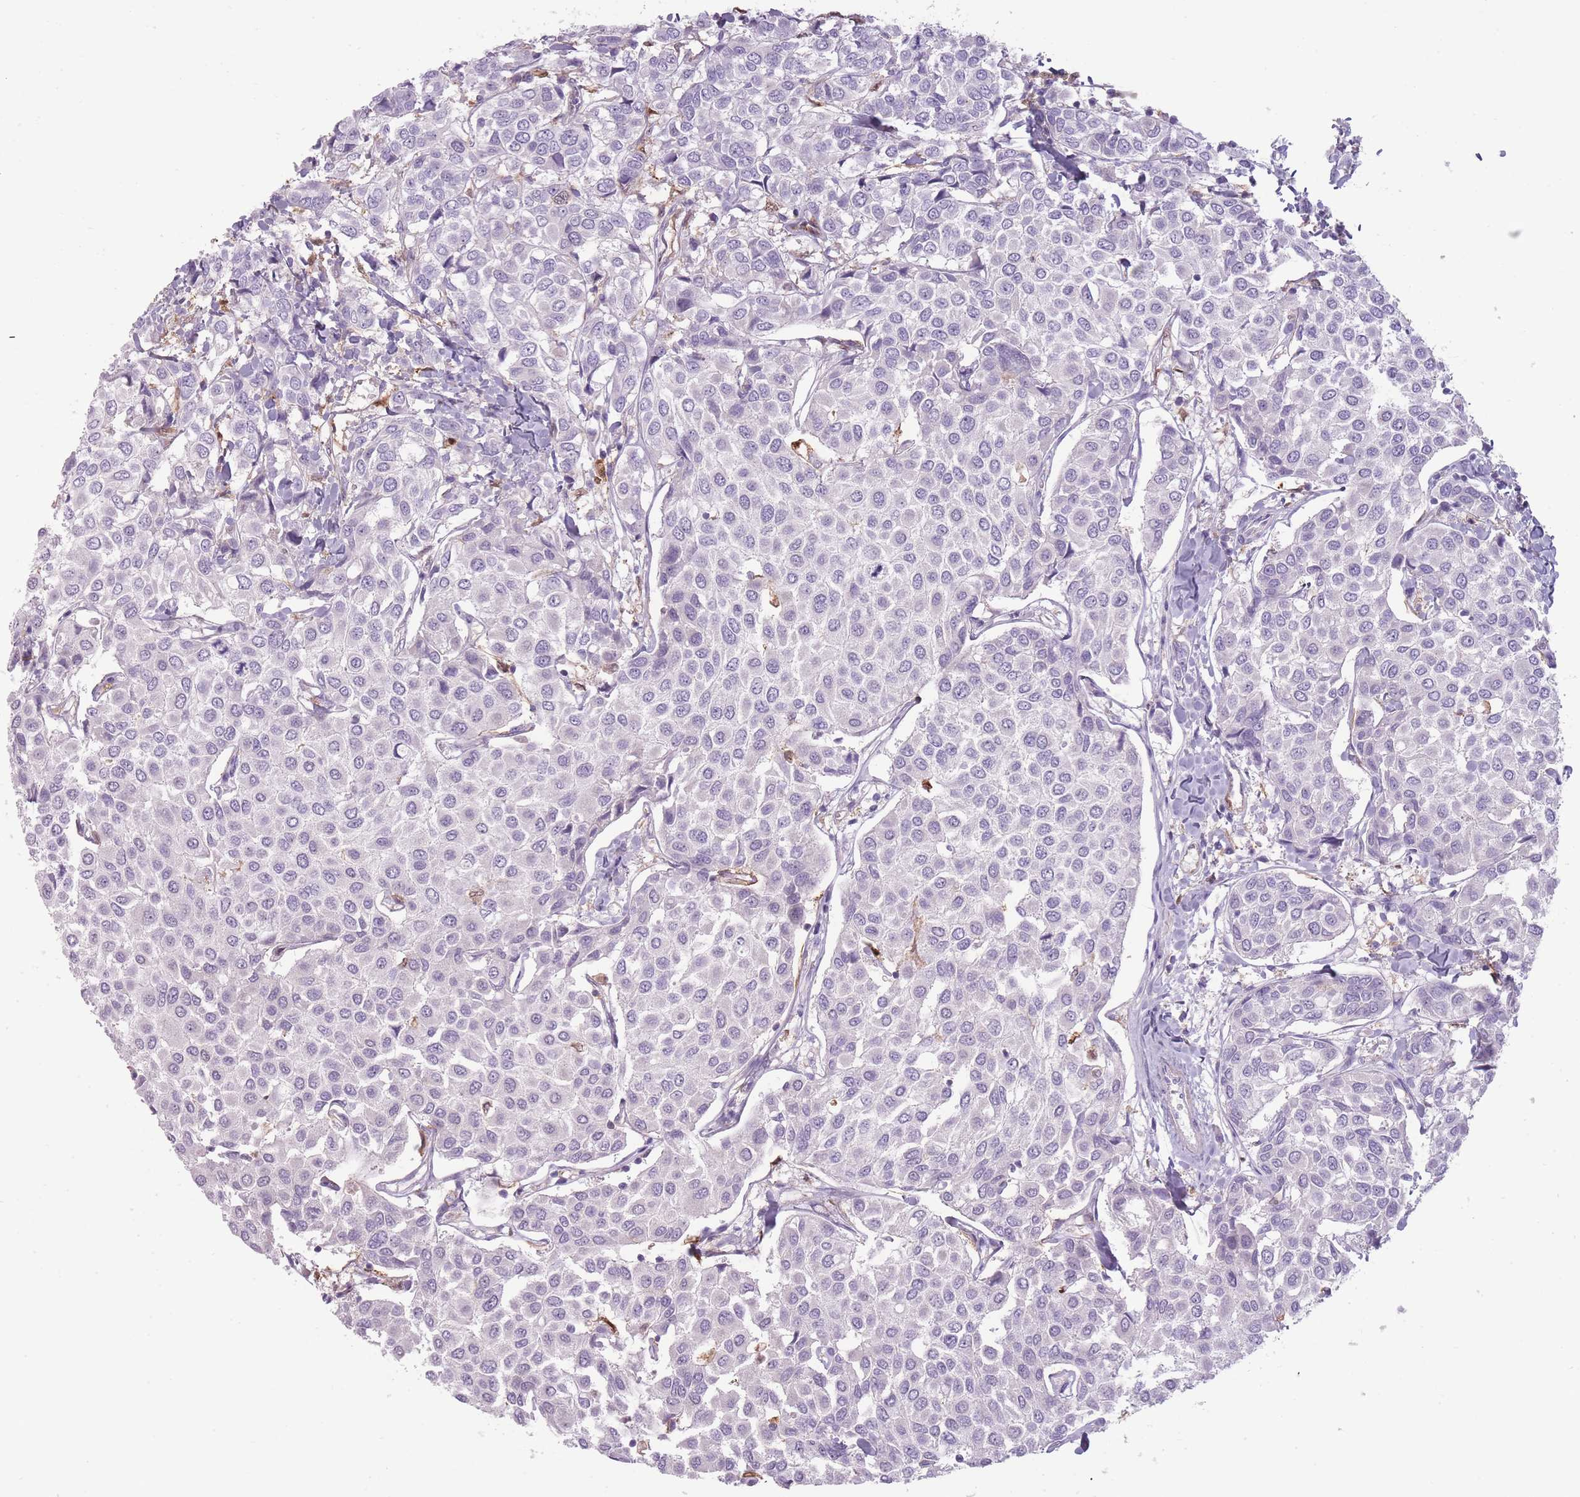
{"staining": {"intensity": "negative", "quantity": "none", "location": "none"}, "tissue": "breast cancer", "cell_type": "Tumor cells", "image_type": "cancer", "snomed": [{"axis": "morphology", "description": "Duct carcinoma"}, {"axis": "topography", "description": "Breast"}], "caption": "Breast cancer stained for a protein using IHC exhibits no staining tumor cells.", "gene": "LGALS9", "patient": {"sex": "female", "age": 55}}